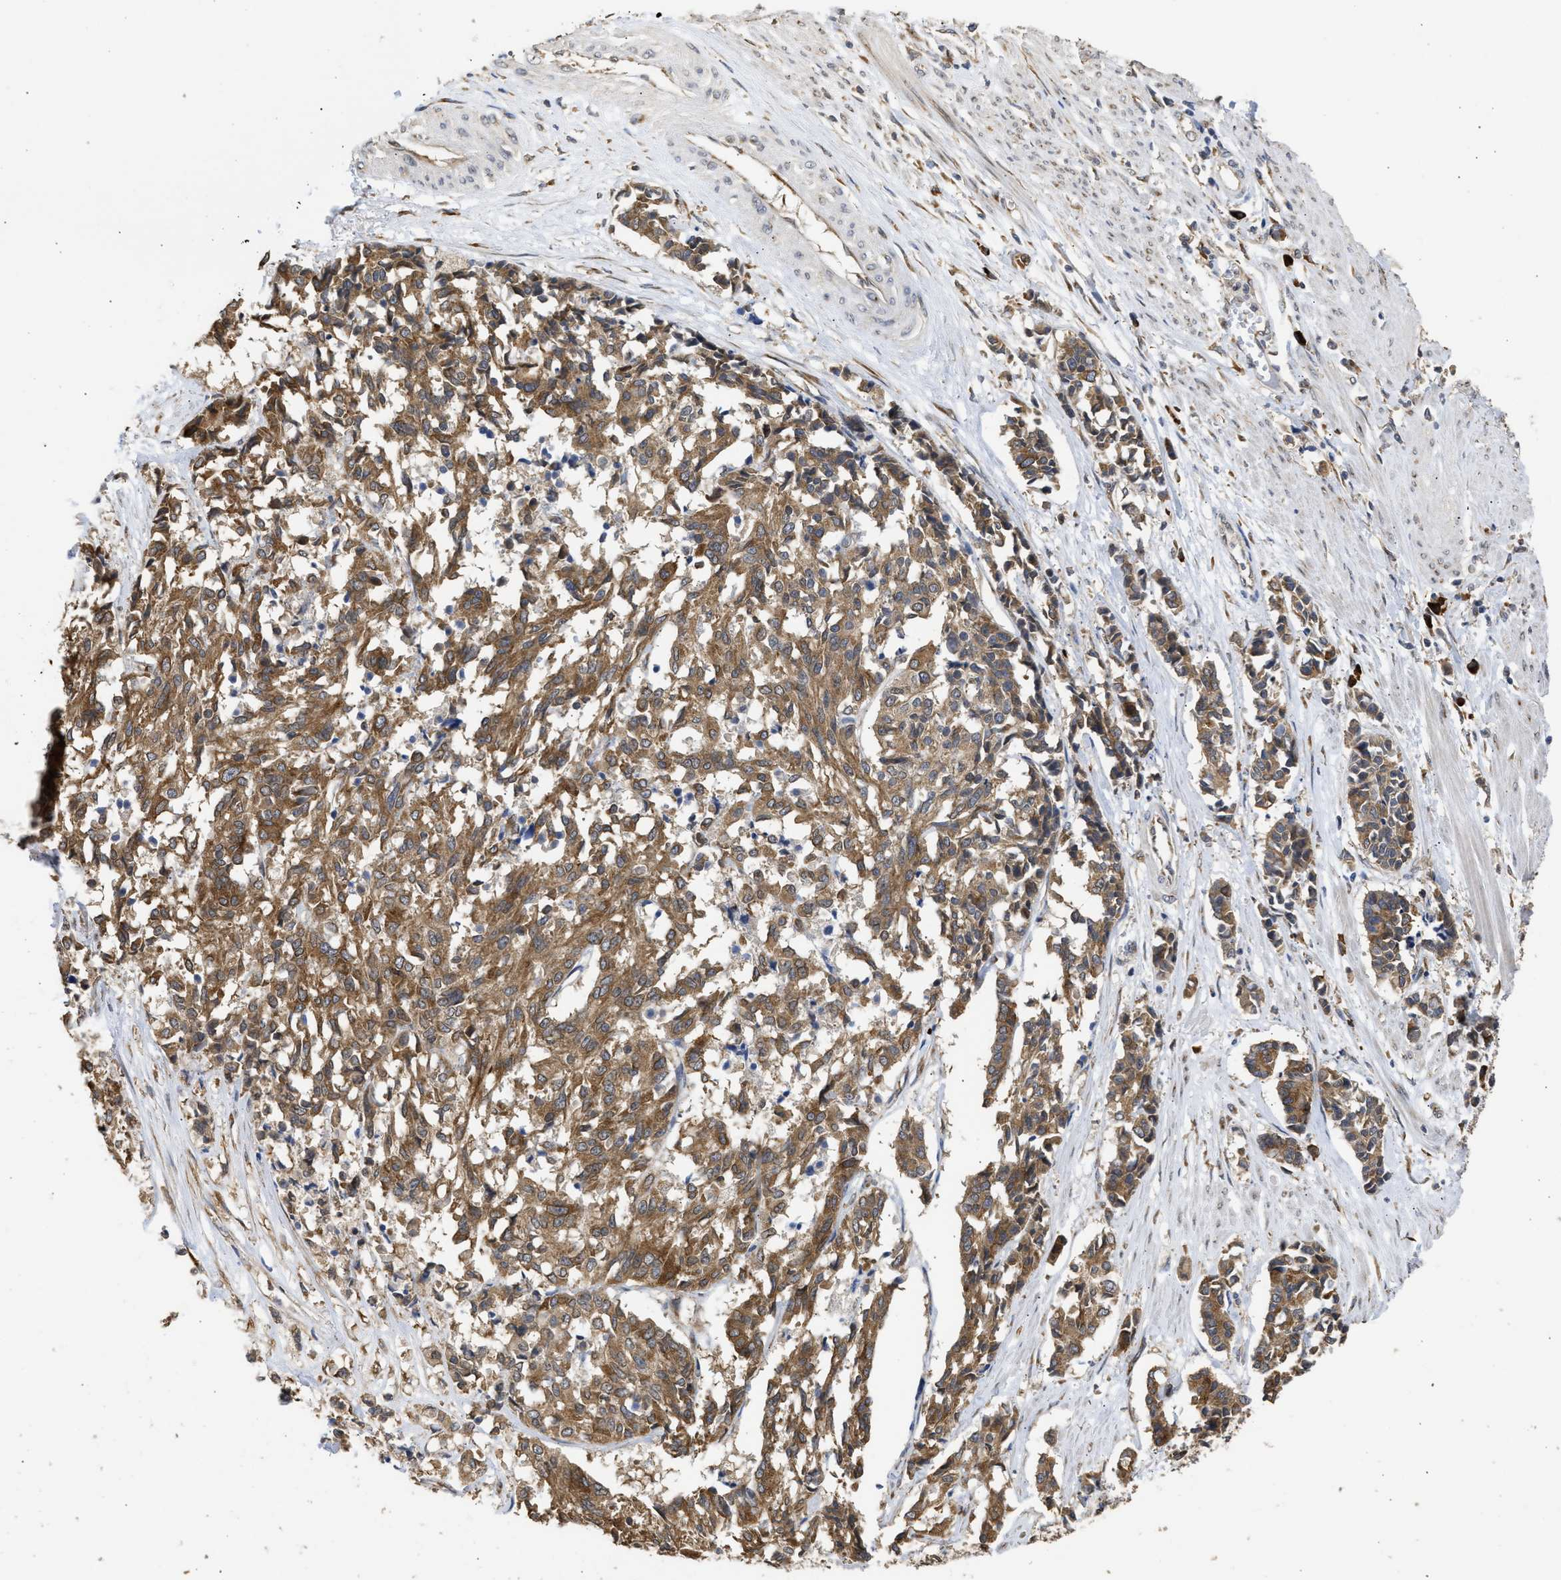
{"staining": {"intensity": "moderate", "quantity": ">75%", "location": "cytoplasmic/membranous"}, "tissue": "cervical cancer", "cell_type": "Tumor cells", "image_type": "cancer", "snomed": [{"axis": "morphology", "description": "Squamous cell carcinoma, NOS"}, {"axis": "topography", "description": "Cervix"}], "caption": "Protein analysis of cervical cancer (squamous cell carcinoma) tissue displays moderate cytoplasmic/membranous staining in about >75% of tumor cells. (DAB = brown stain, brightfield microscopy at high magnification).", "gene": "DNAJC1", "patient": {"sex": "female", "age": 35}}